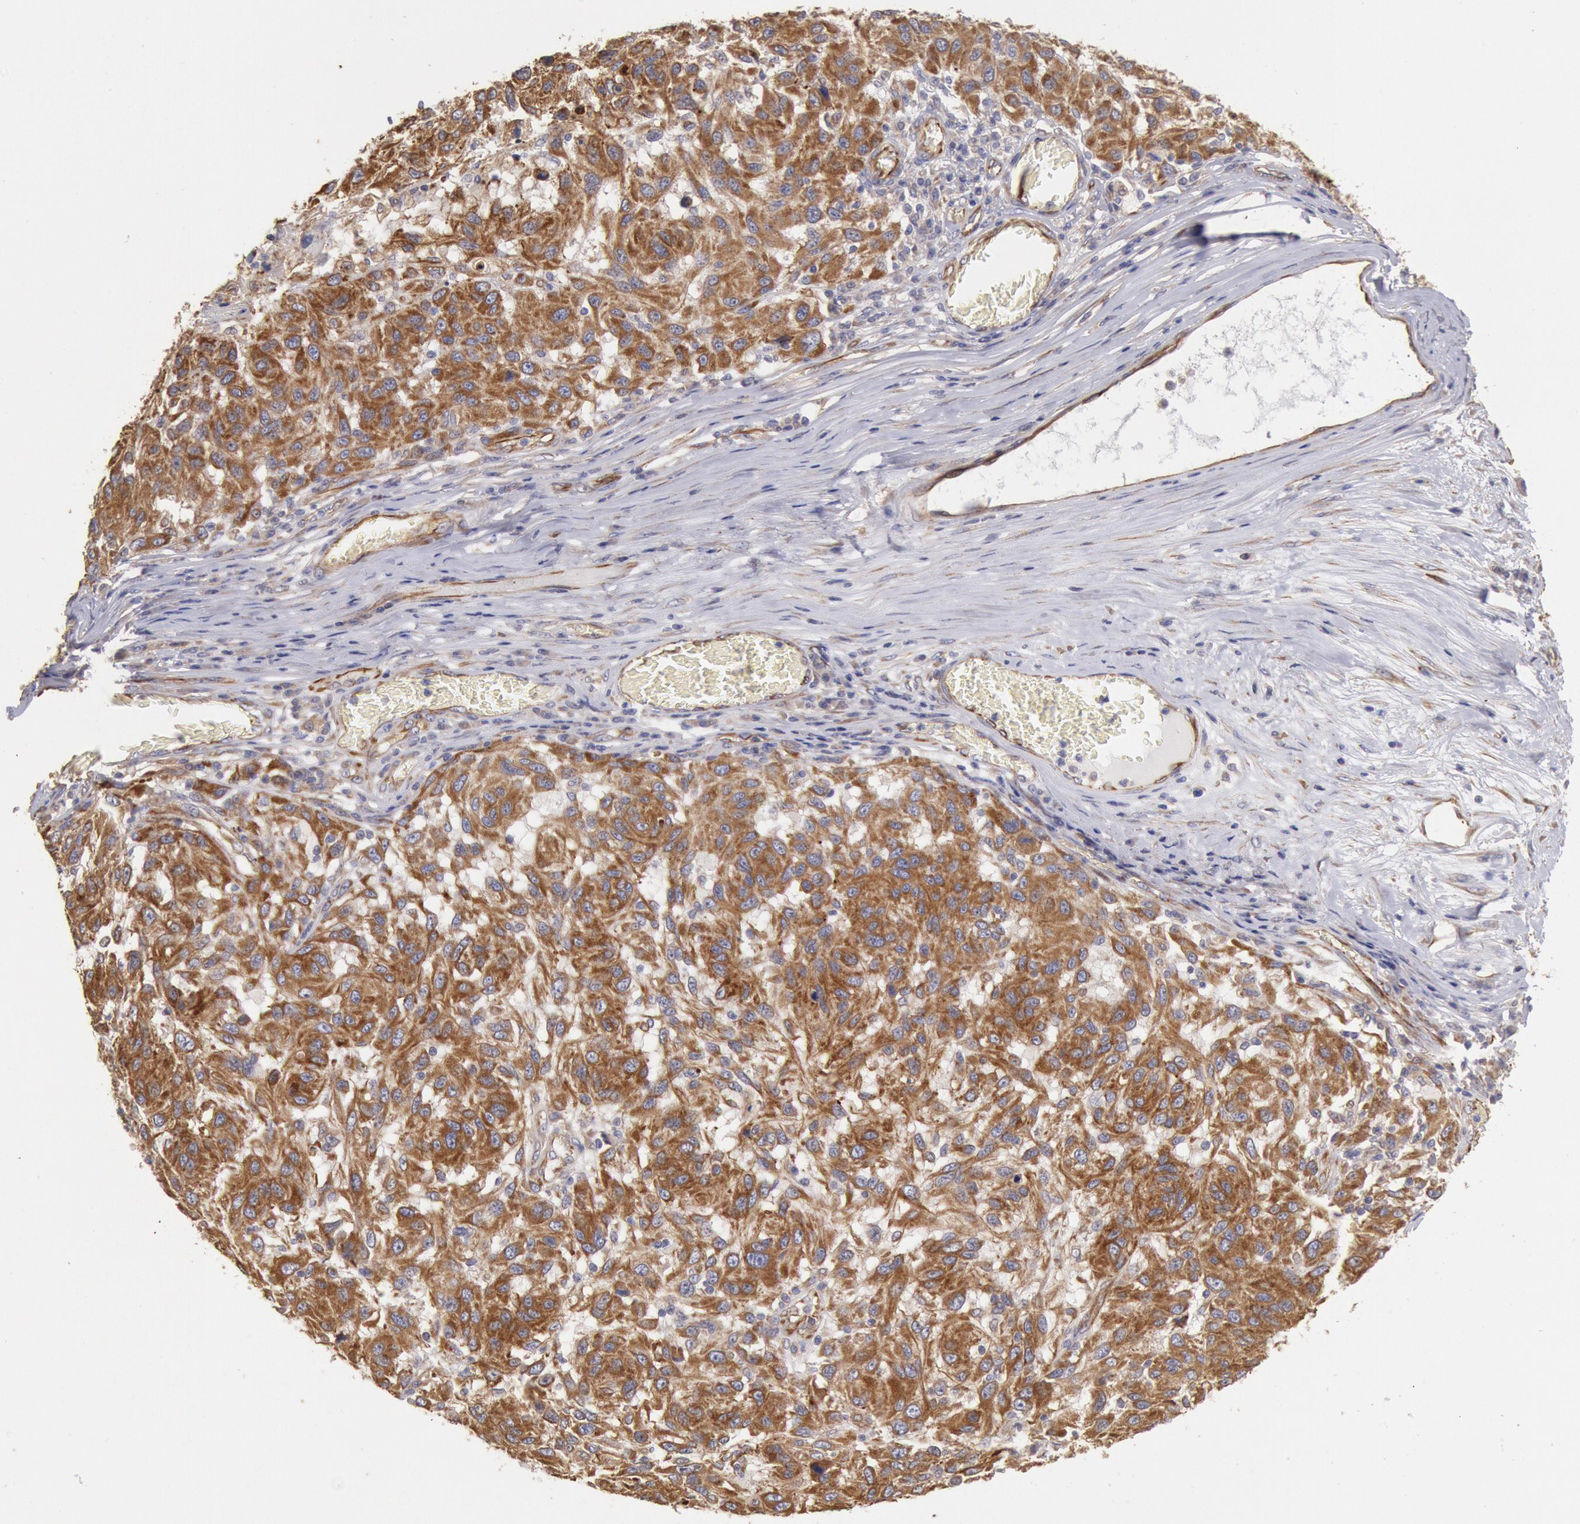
{"staining": {"intensity": "moderate", "quantity": ">75%", "location": "cytoplasmic/membranous"}, "tissue": "melanoma", "cell_type": "Tumor cells", "image_type": "cancer", "snomed": [{"axis": "morphology", "description": "Malignant melanoma, NOS"}, {"axis": "topography", "description": "Skin"}], "caption": "This photomicrograph displays malignant melanoma stained with immunohistochemistry (IHC) to label a protein in brown. The cytoplasmic/membranous of tumor cells show moderate positivity for the protein. Nuclei are counter-stained blue.", "gene": "RNF139", "patient": {"sex": "female", "age": 77}}